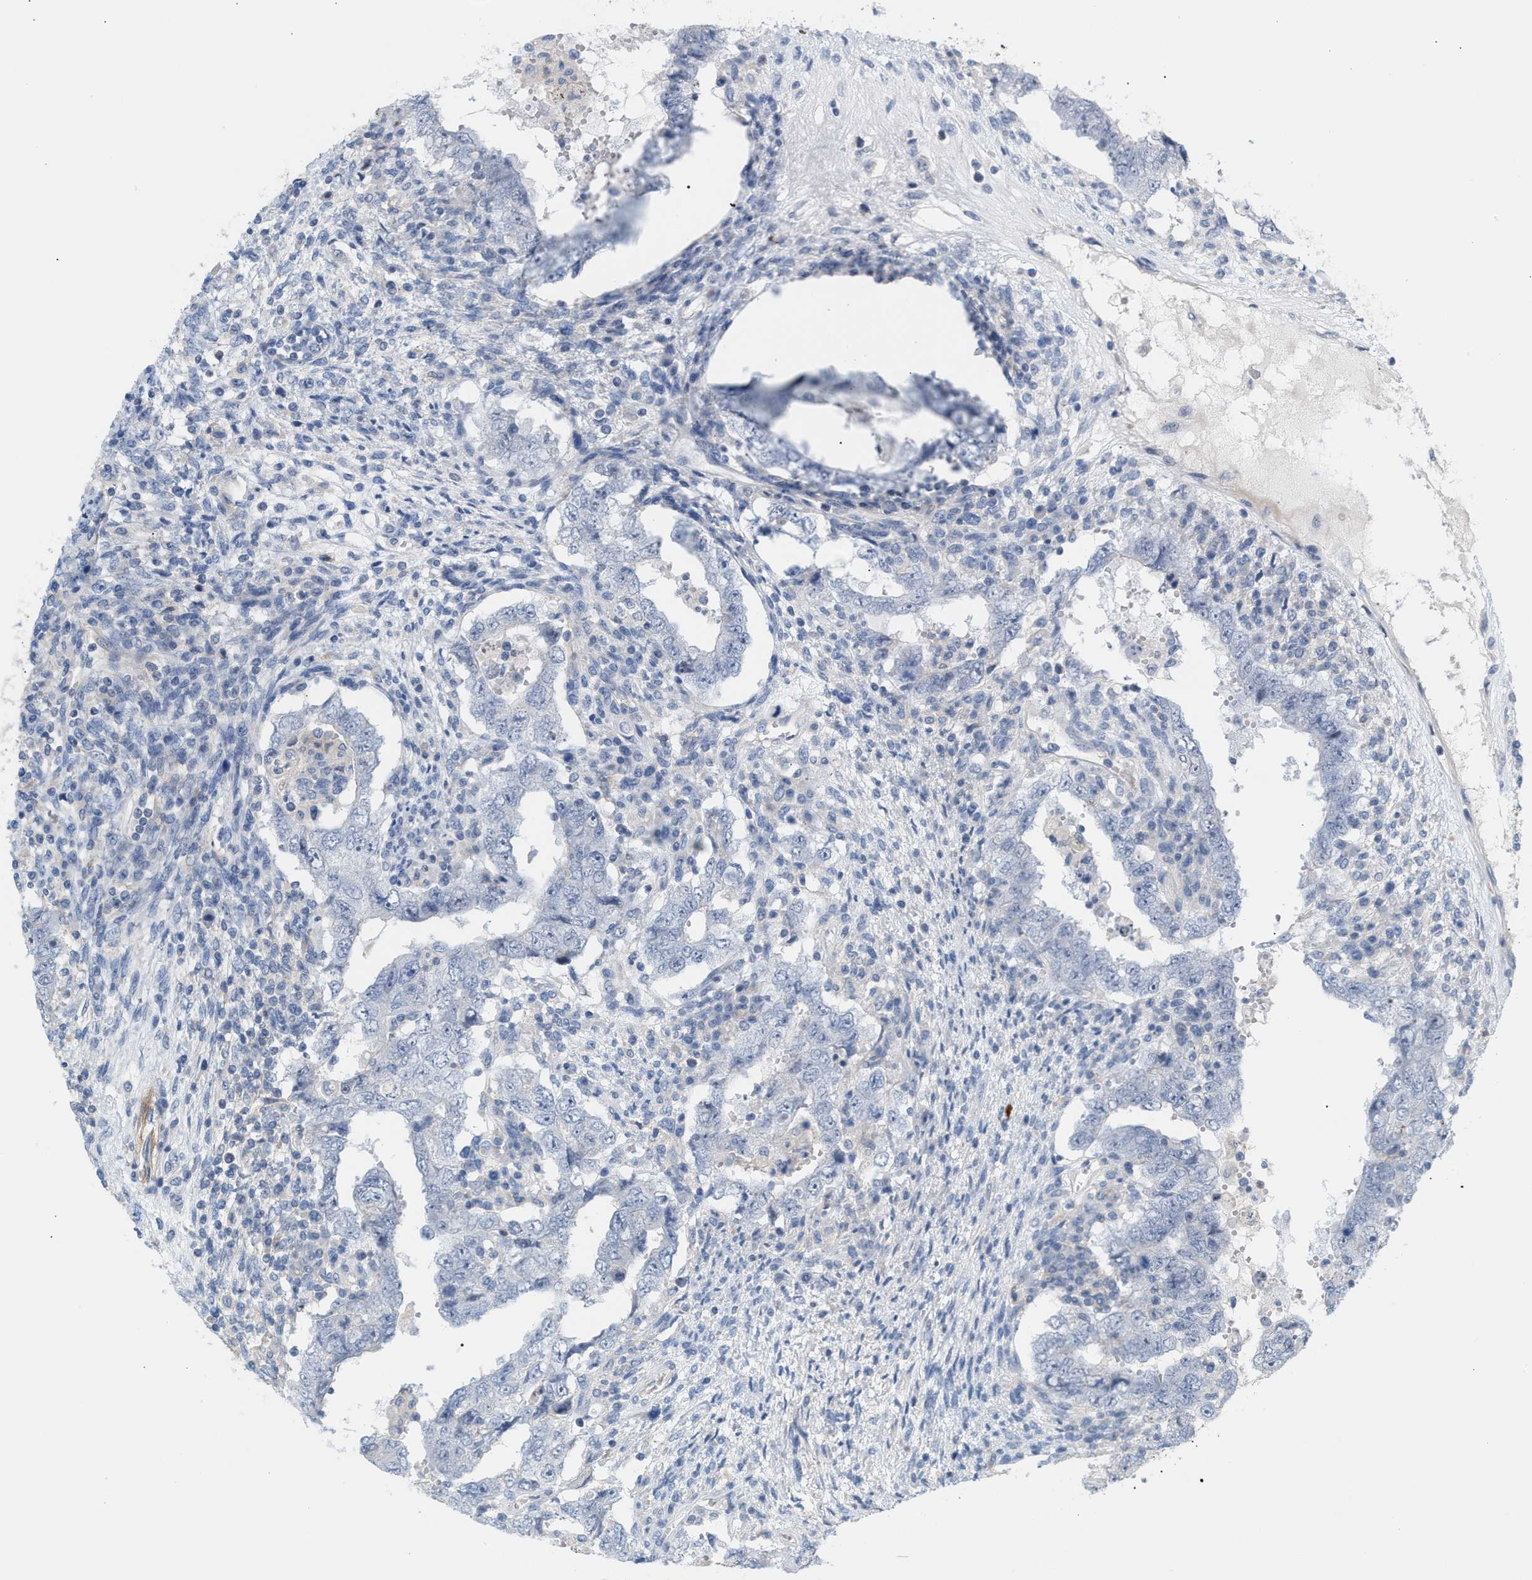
{"staining": {"intensity": "negative", "quantity": "none", "location": "none"}, "tissue": "testis cancer", "cell_type": "Tumor cells", "image_type": "cancer", "snomed": [{"axis": "morphology", "description": "Carcinoma, Embryonal, NOS"}, {"axis": "topography", "description": "Testis"}], "caption": "Human embryonal carcinoma (testis) stained for a protein using IHC exhibits no staining in tumor cells.", "gene": "LRCH1", "patient": {"sex": "male", "age": 26}}